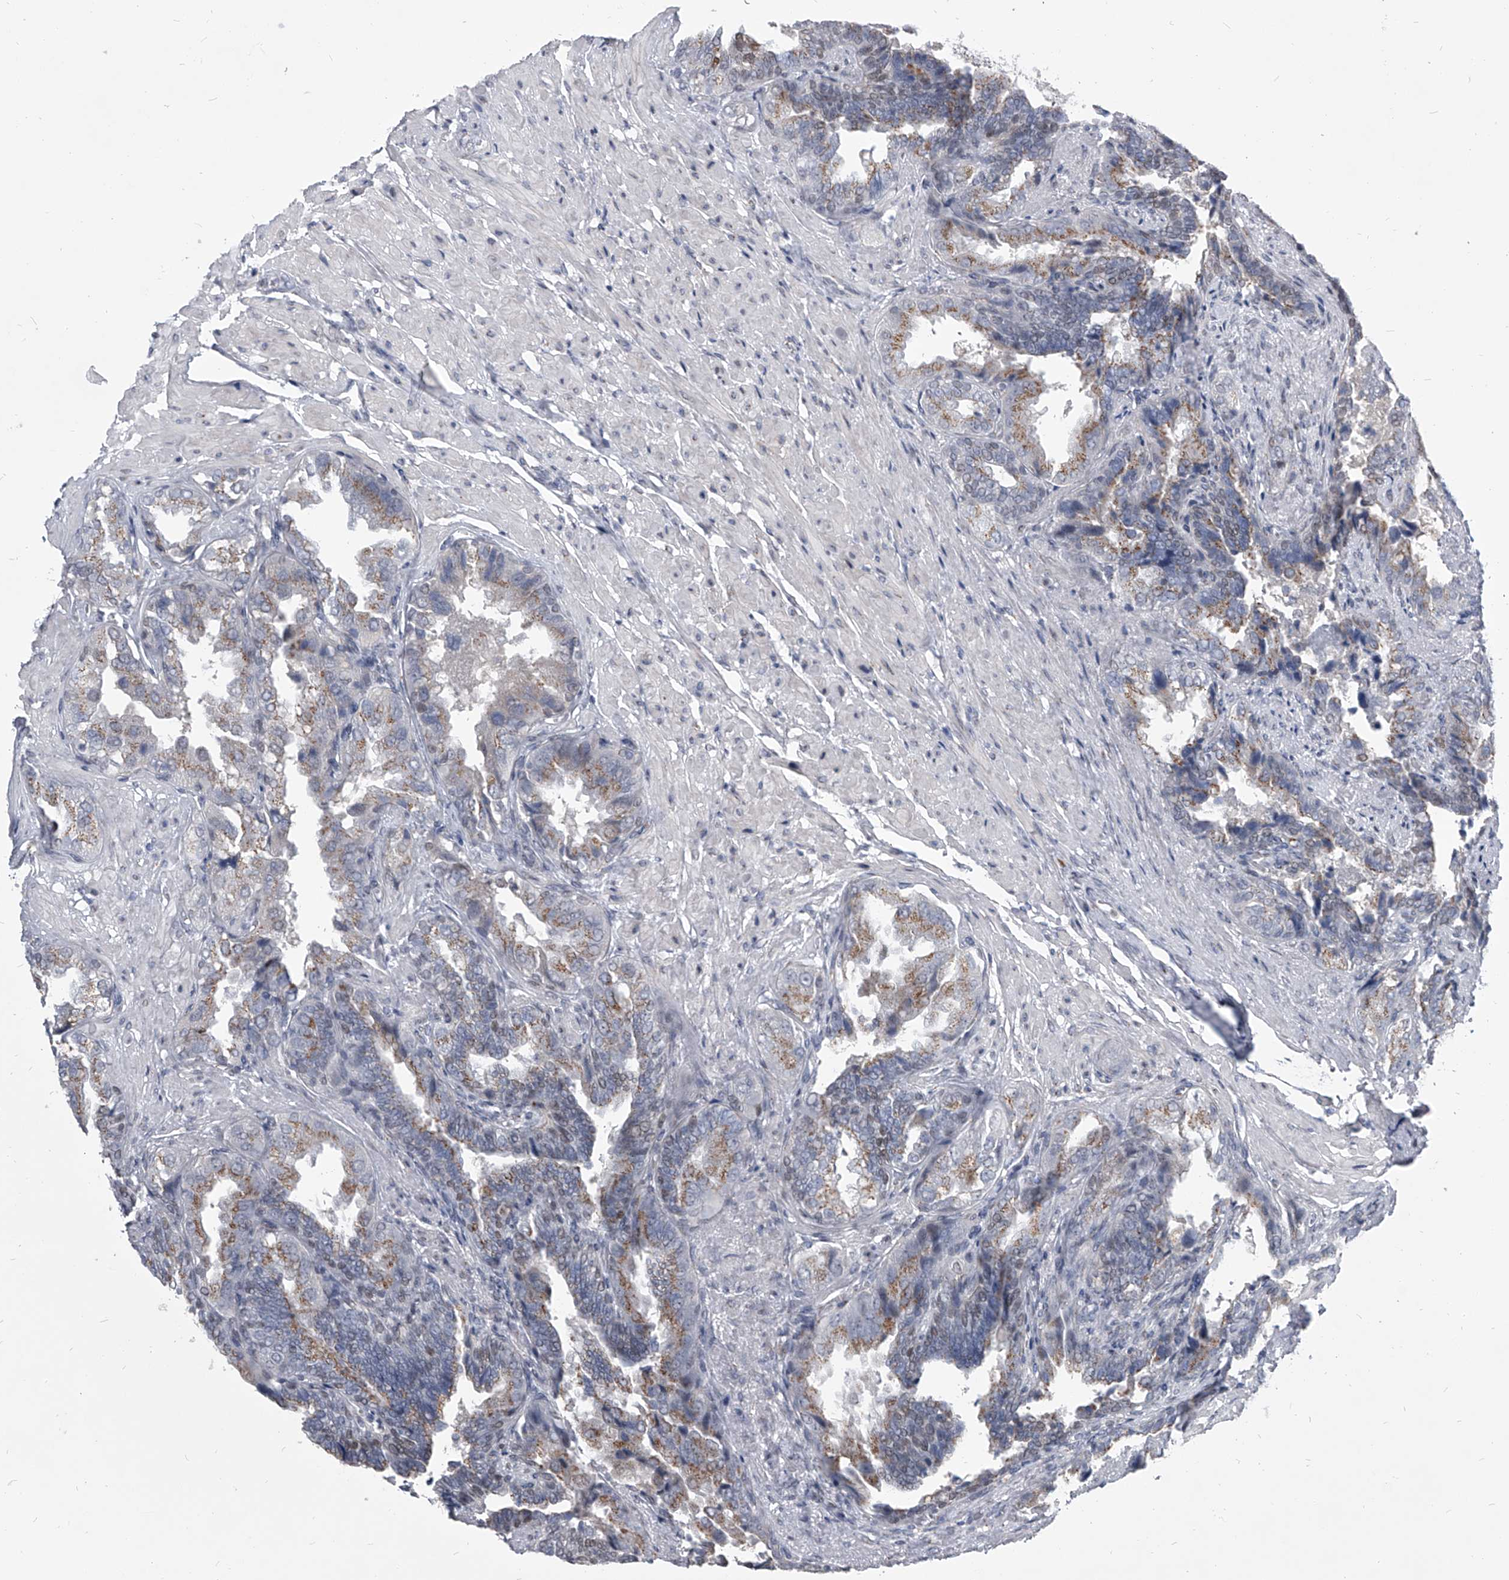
{"staining": {"intensity": "moderate", "quantity": ">75%", "location": "cytoplasmic/membranous"}, "tissue": "seminal vesicle", "cell_type": "Glandular cells", "image_type": "normal", "snomed": [{"axis": "morphology", "description": "Normal tissue, NOS"}, {"axis": "topography", "description": "Seminal veicle"}, {"axis": "topography", "description": "Peripheral nerve tissue"}], "caption": "Brown immunohistochemical staining in normal human seminal vesicle exhibits moderate cytoplasmic/membranous positivity in approximately >75% of glandular cells.", "gene": "EVA1C", "patient": {"sex": "male", "age": 63}}